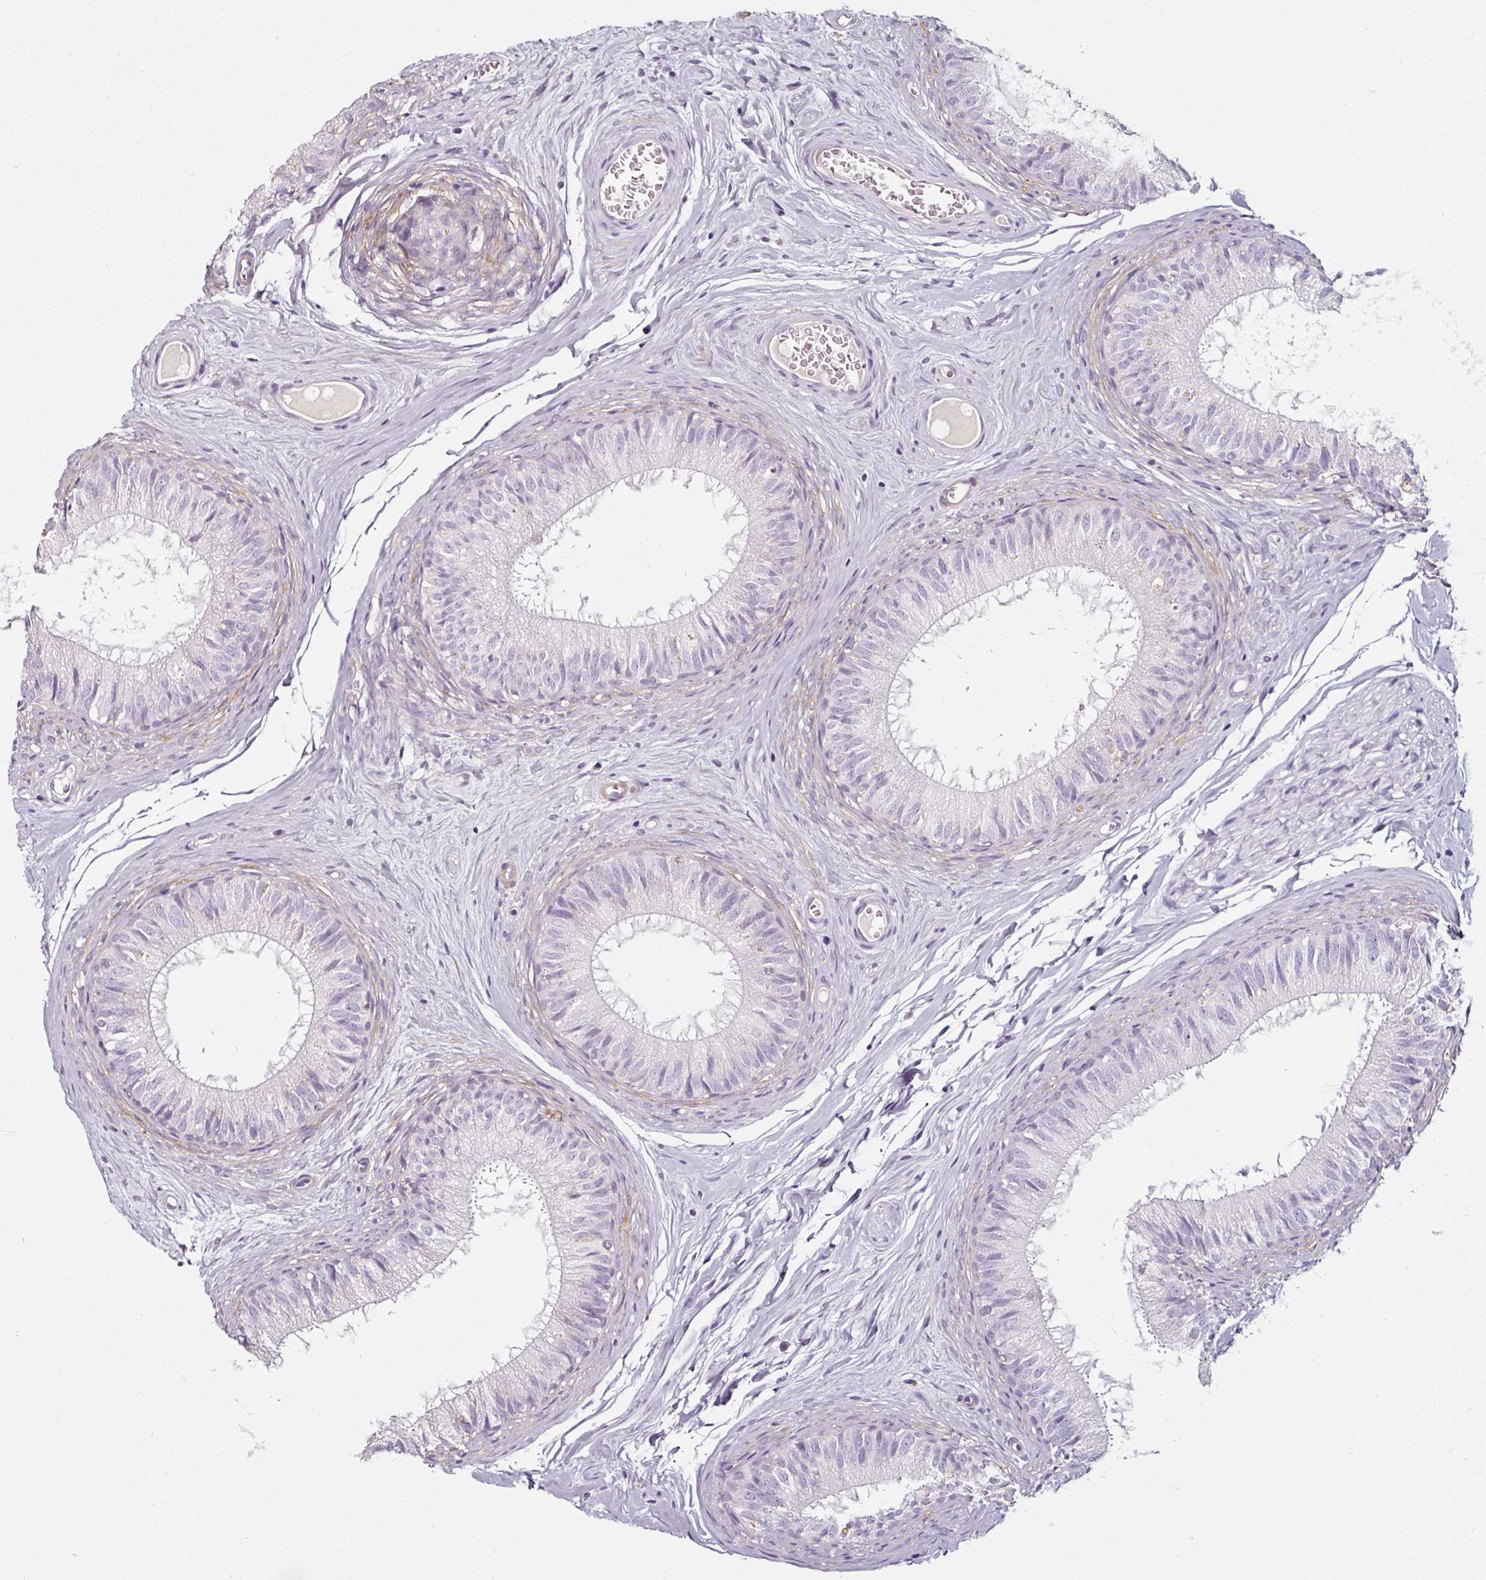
{"staining": {"intensity": "negative", "quantity": "none", "location": "none"}, "tissue": "epididymis", "cell_type": "Glandular cells", "image_type": "normal", "snomed": [{"axis": "morphology", "description": "Normal tissue, NOS"}, {"axis": "topography", "description": "Epididymis"}], "caption": "The image reveals no significant positivity in glandular cells of epididymis. (DAB immunohistochemistry (IHC) with hematoxylin counter stain).", "gene": "CAP2", "patient": {"sex": "male", "age": 25}}